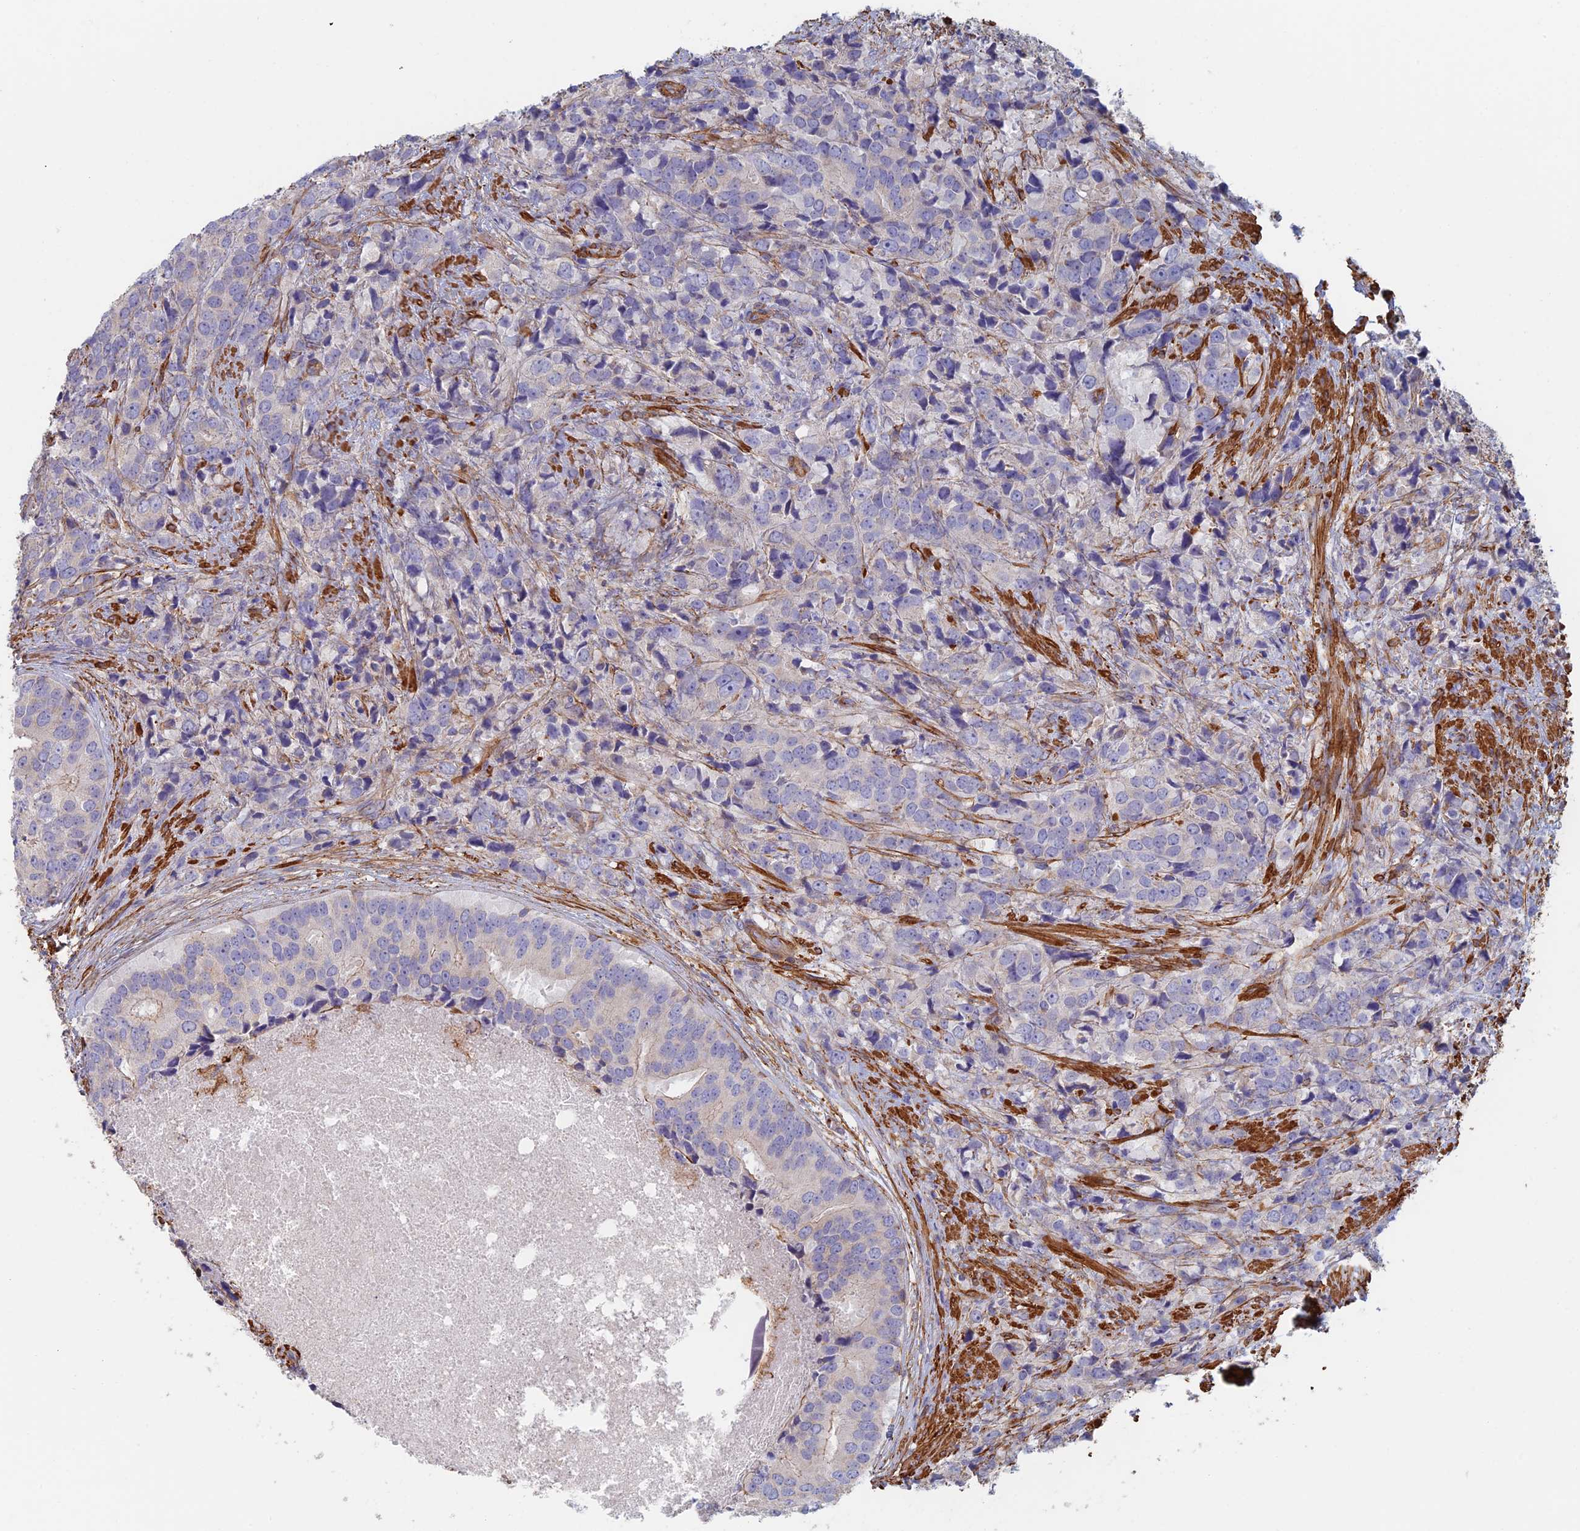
{"staining": {"intensity": "negative", "quantity": "none", "location": "none"}, "tissue": "prostate cancer", "cell_type": "Tumor cells", "image_type": "cancer", "snomed": [{"axis": "morphology", "description": "Adenocarcinoma, High grade"}, {"axis": "topography", "description": "Prostate"}], "caption": "There is no significant staining in tumor cells of prostate cancer (adenocarcinoma (high-grade)).", "gene": "PAK4", "patient": {"sex": "male", "age": 62}}